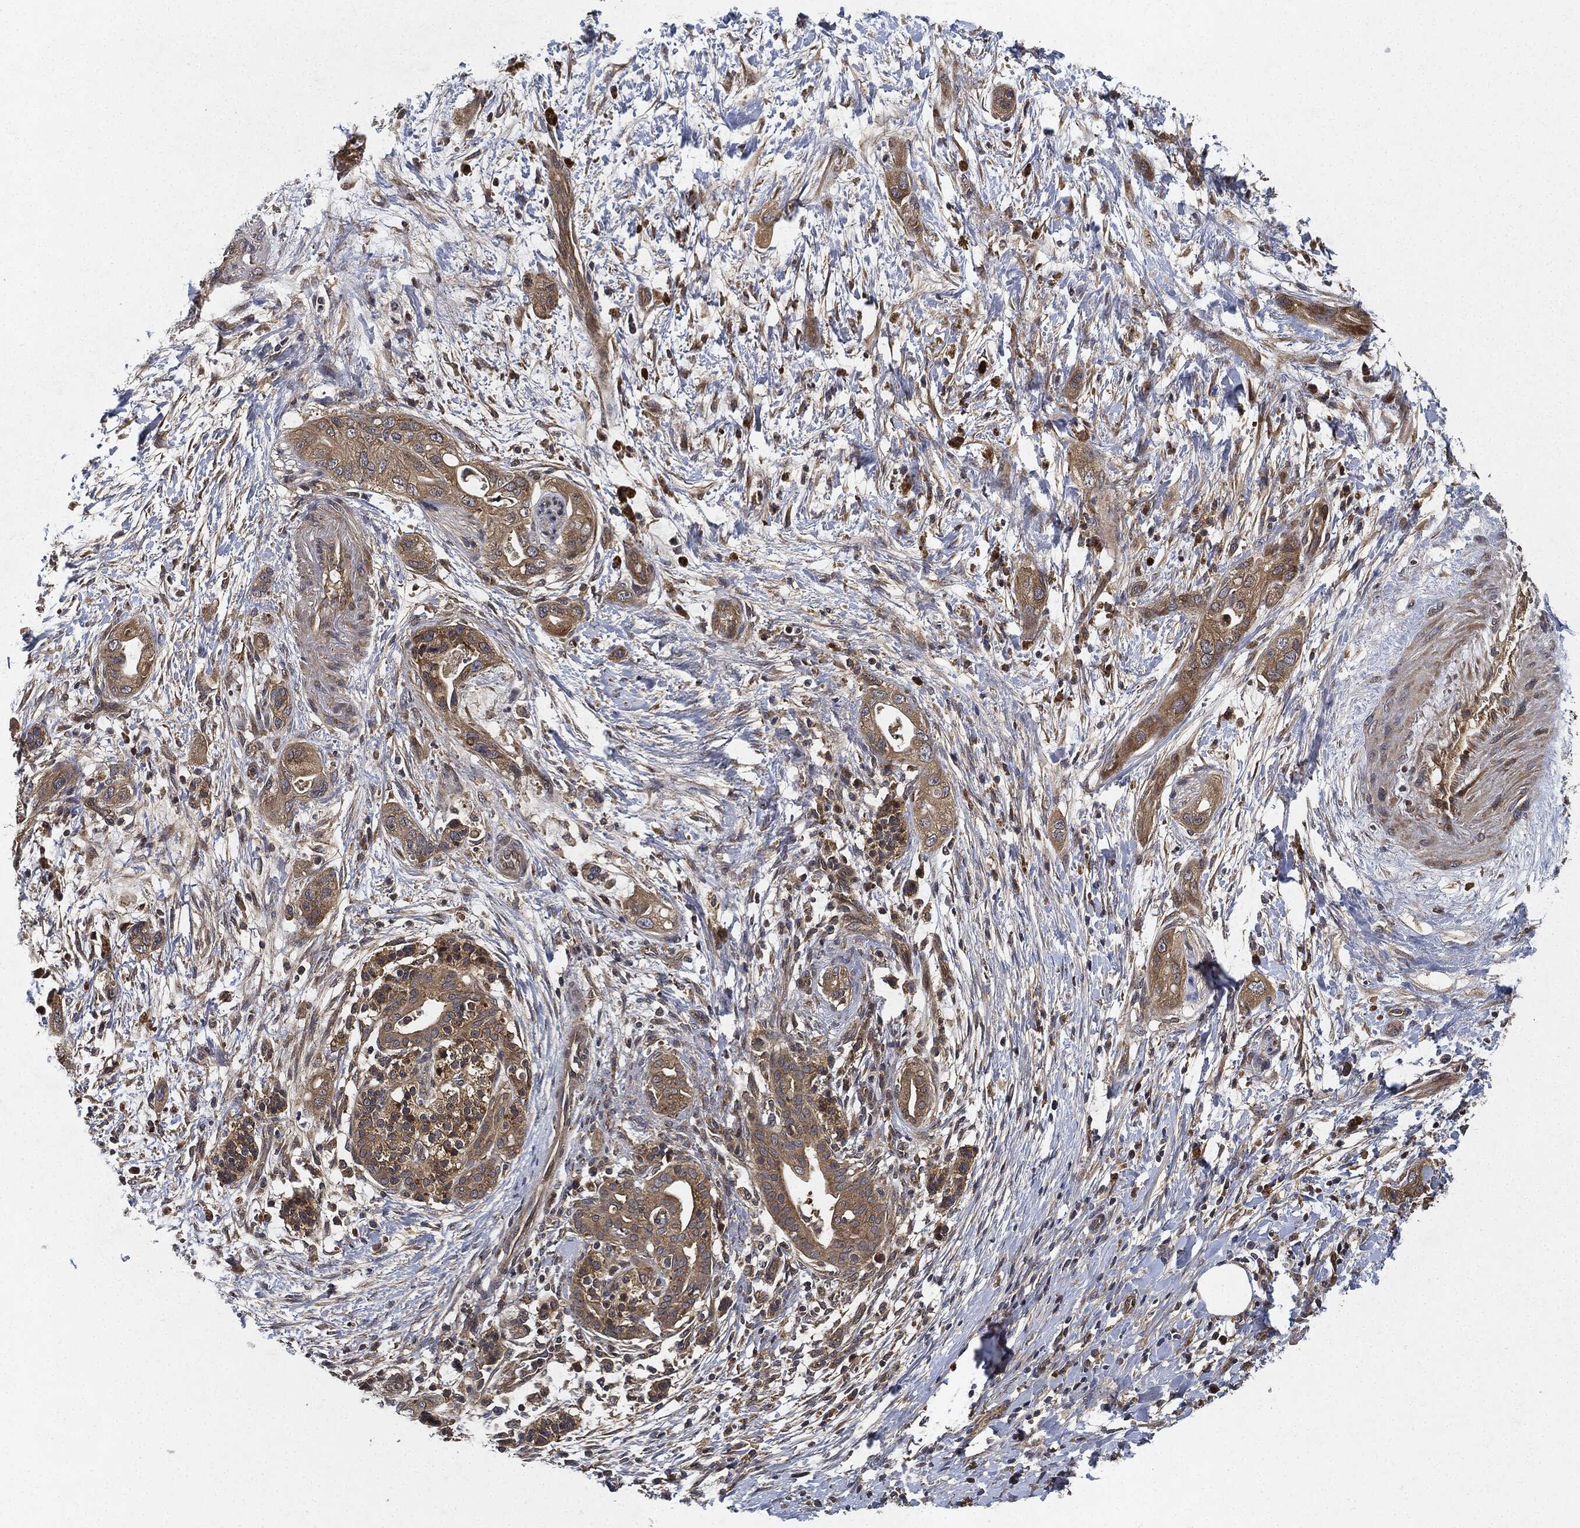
{"staining": {"intensity": "moderate", "quantity": ">75%", "location": "cytoplasmic/membranous"}, "tissue": "pancreatic cancer", "cell_type": "Tumor cells", "image_type": "cancer", "snomed": [{"axis": "morphology", "description": "Adenocarcinoma, NOS"}, {"axis": "topography", "description": "Pancreas"}], "caption": "A brown stain shows moderate cytoplasmic/membranous staining of a protein in pancreatic cancer (adenocarcinoma) tumor cells.", "gene": "MLST8", "patient": {"sex": "male", "age": 44}}